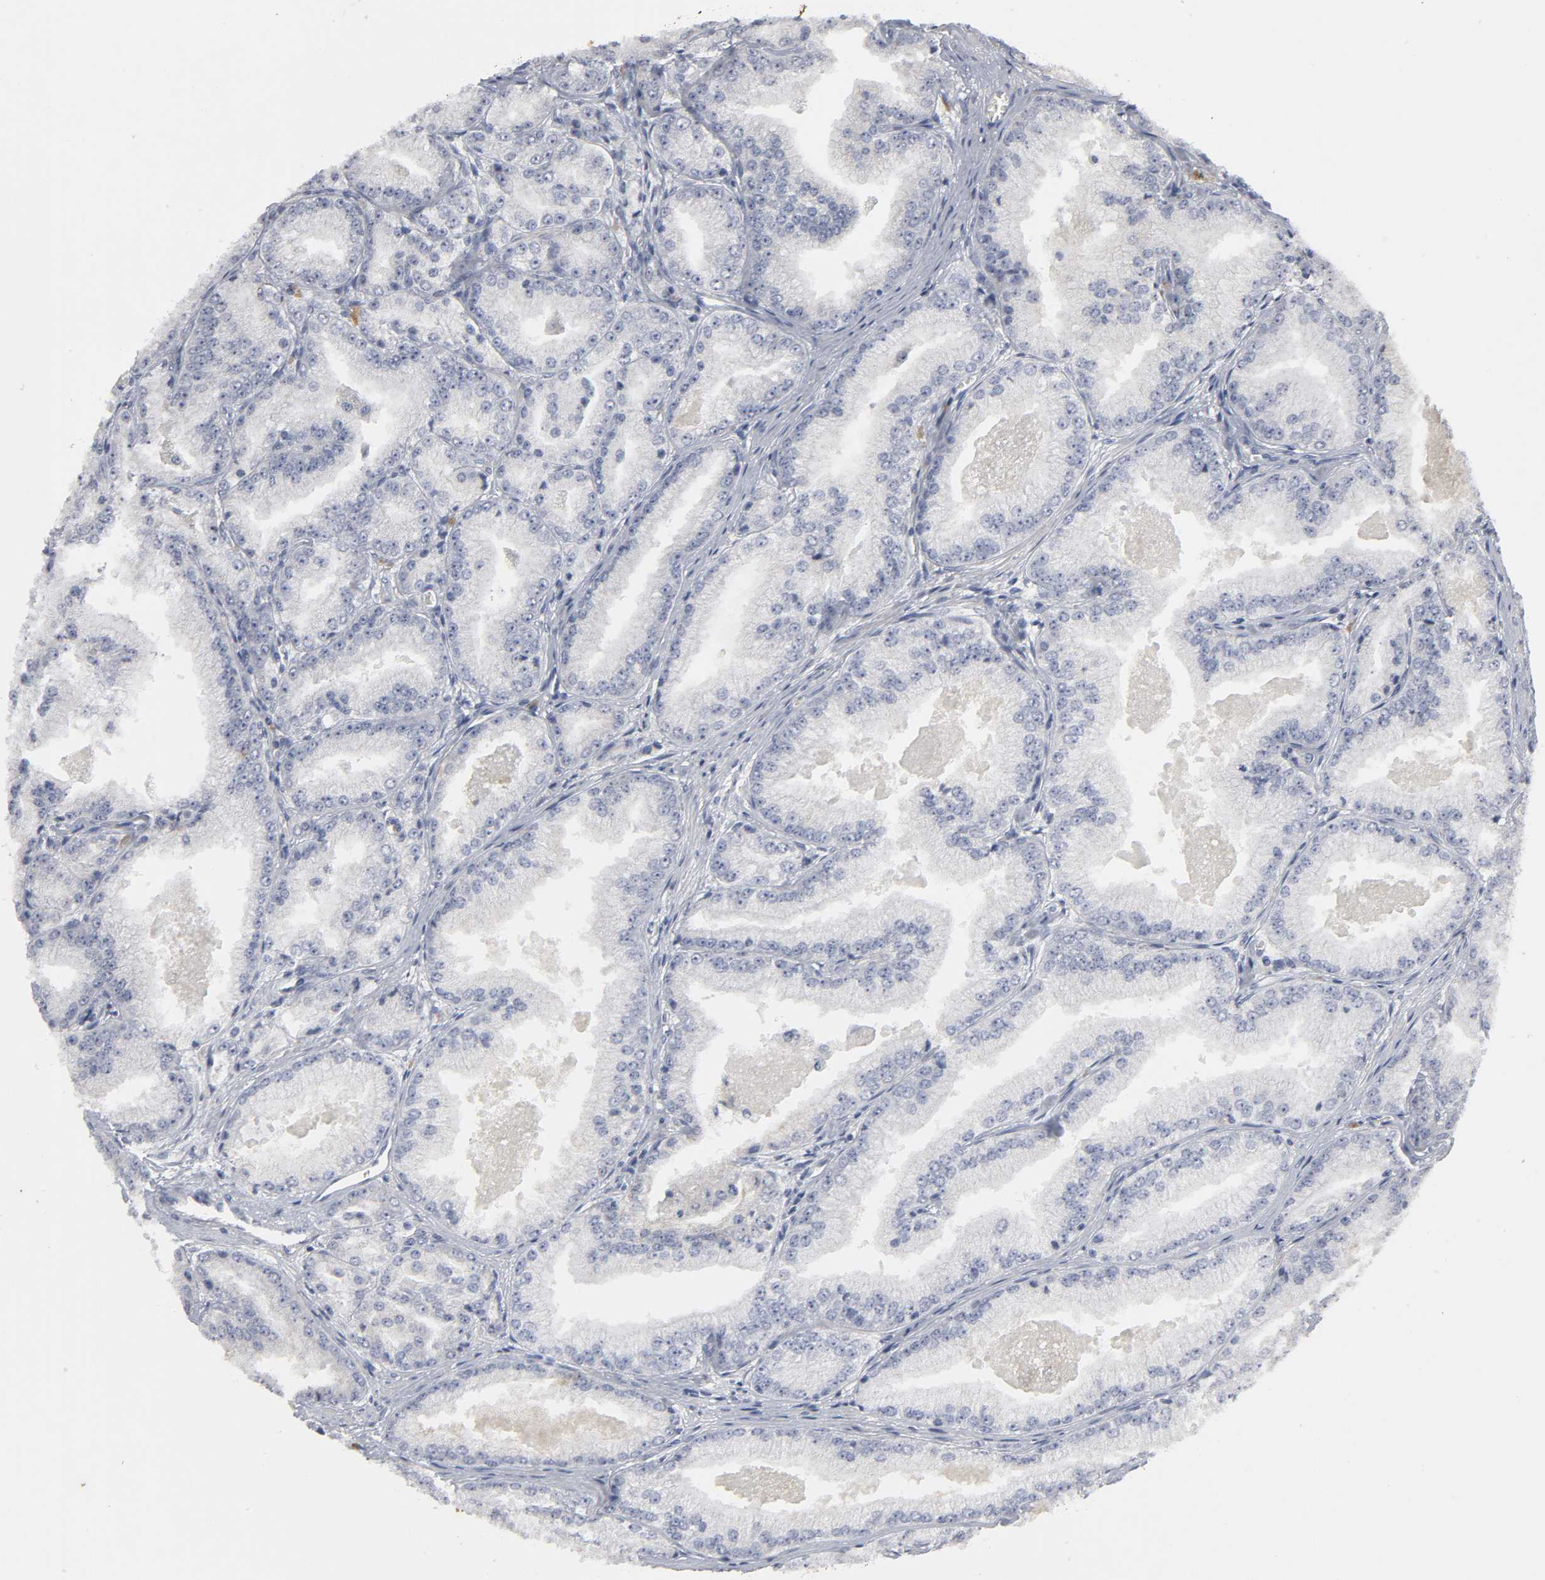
{"staining": {"intensity": "negative", "quantity": "none", "location": "none"}, "tissue": "prostate cancer", "cell_type": "Tumor cells", "image_type": "cancer", "snomed": [{"axis": "morphology", "description": "Adenocarcinoma, High grade"}, {"axis": "topography", "description": "Prostate"}], "caption": "Tumor cells show no significant expression in prostate cancer (adenocarcinoma (high-grade)). (Immunohistochemistry (ihc), brightfield microscopy, high magnification).", "gene": "TCAP", "patient": {"sex": "male", "age": 61}}